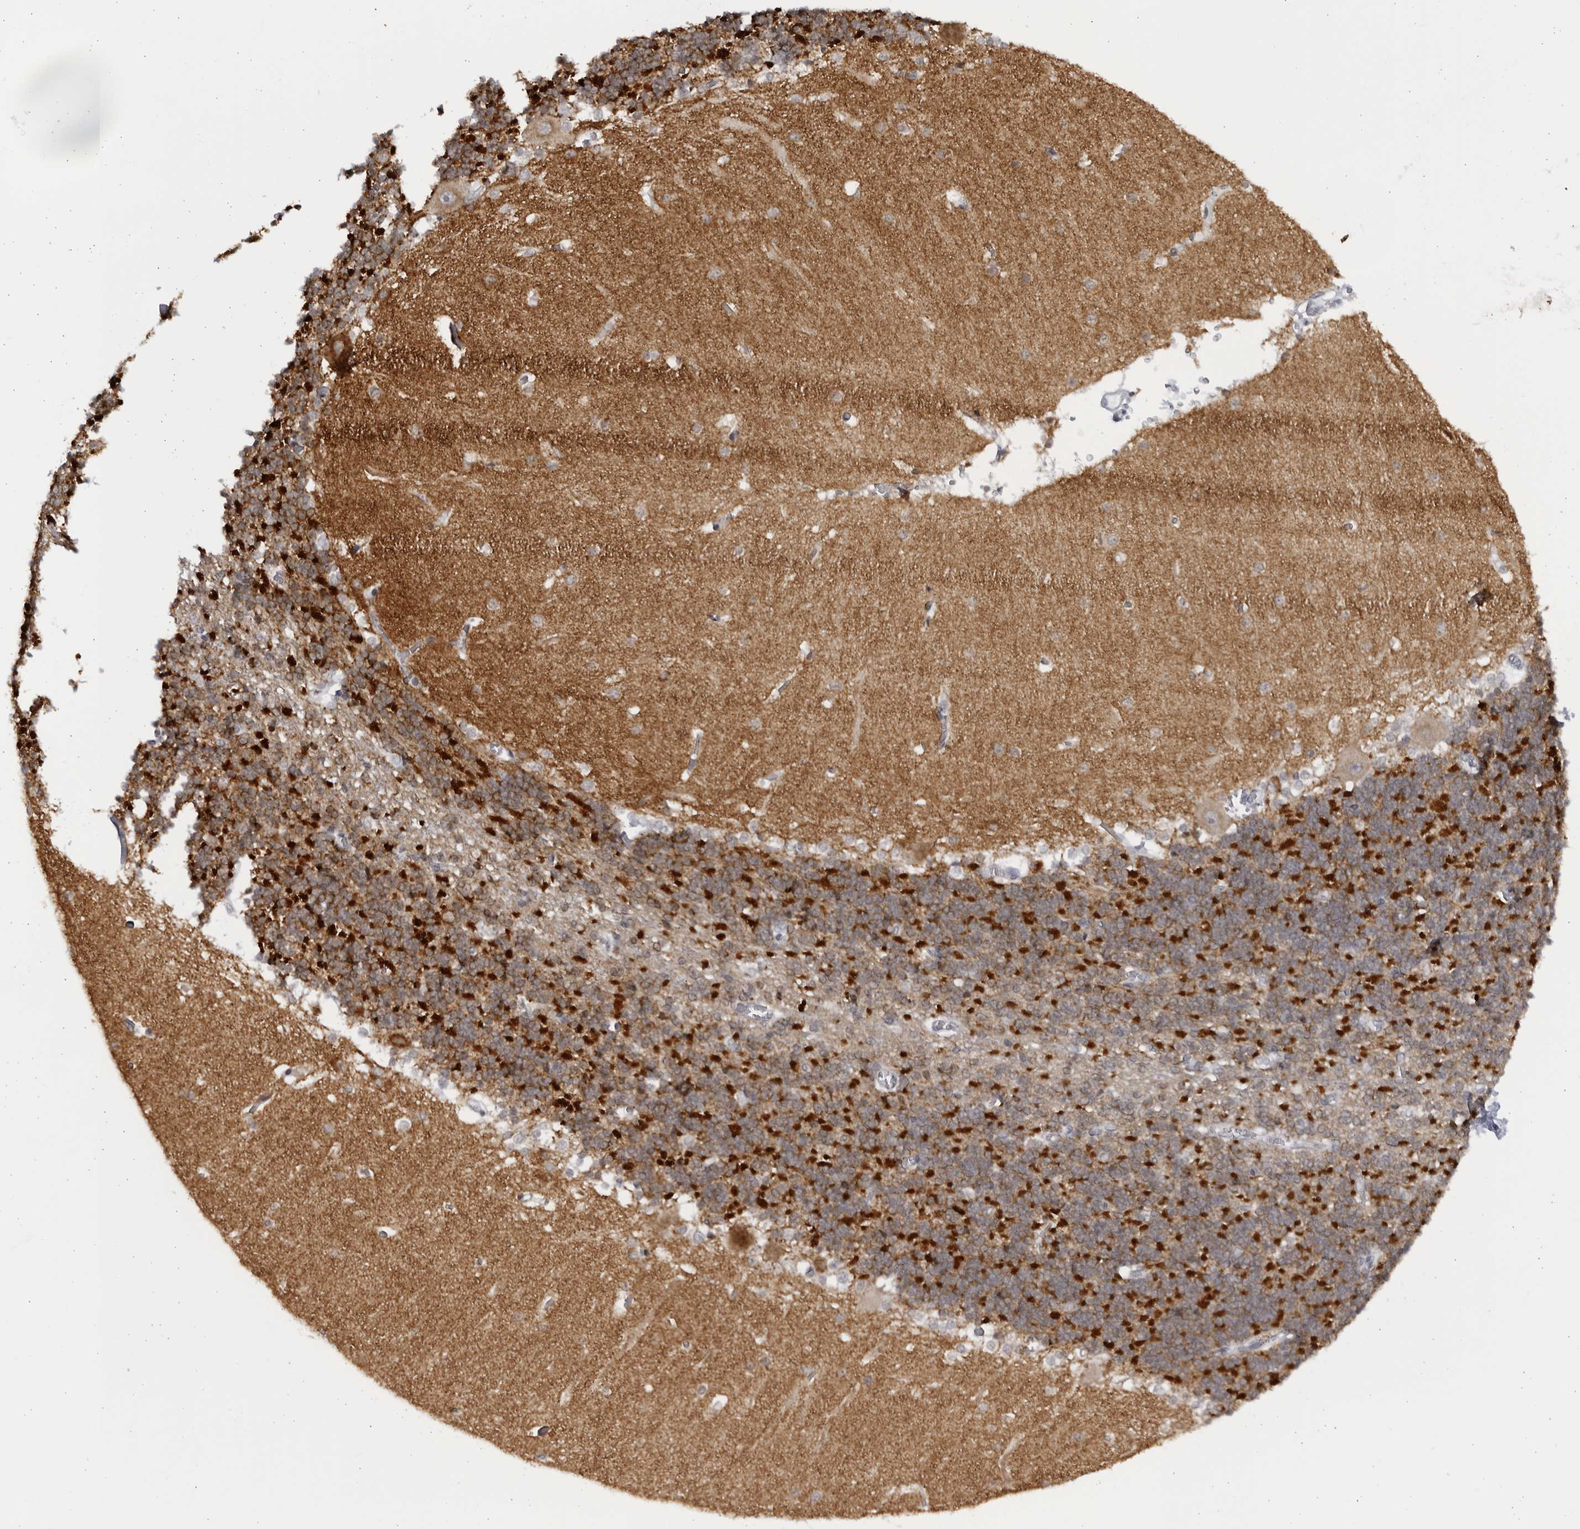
{"staining": {"intensity": "strong", "quantity": ">75%", "location": "cytoplasmic/membranous"}, "tissue": "cerebellum", "cell_type": "Cells in granular layer", "image_type": "normal", "snomed": [{"axis": "morphology", "description": "Normal tissue, NOS"}, {"axis": "topography", "description": "Cerebellum"}], "caption": "The immunohistochemical stain shows strong cytoplasmic/membranous positivity in cells in granular layer of unremarkable cerebellum.", "gene": "SLC25A22", "patient": {"sex": "male", "age": 37}}